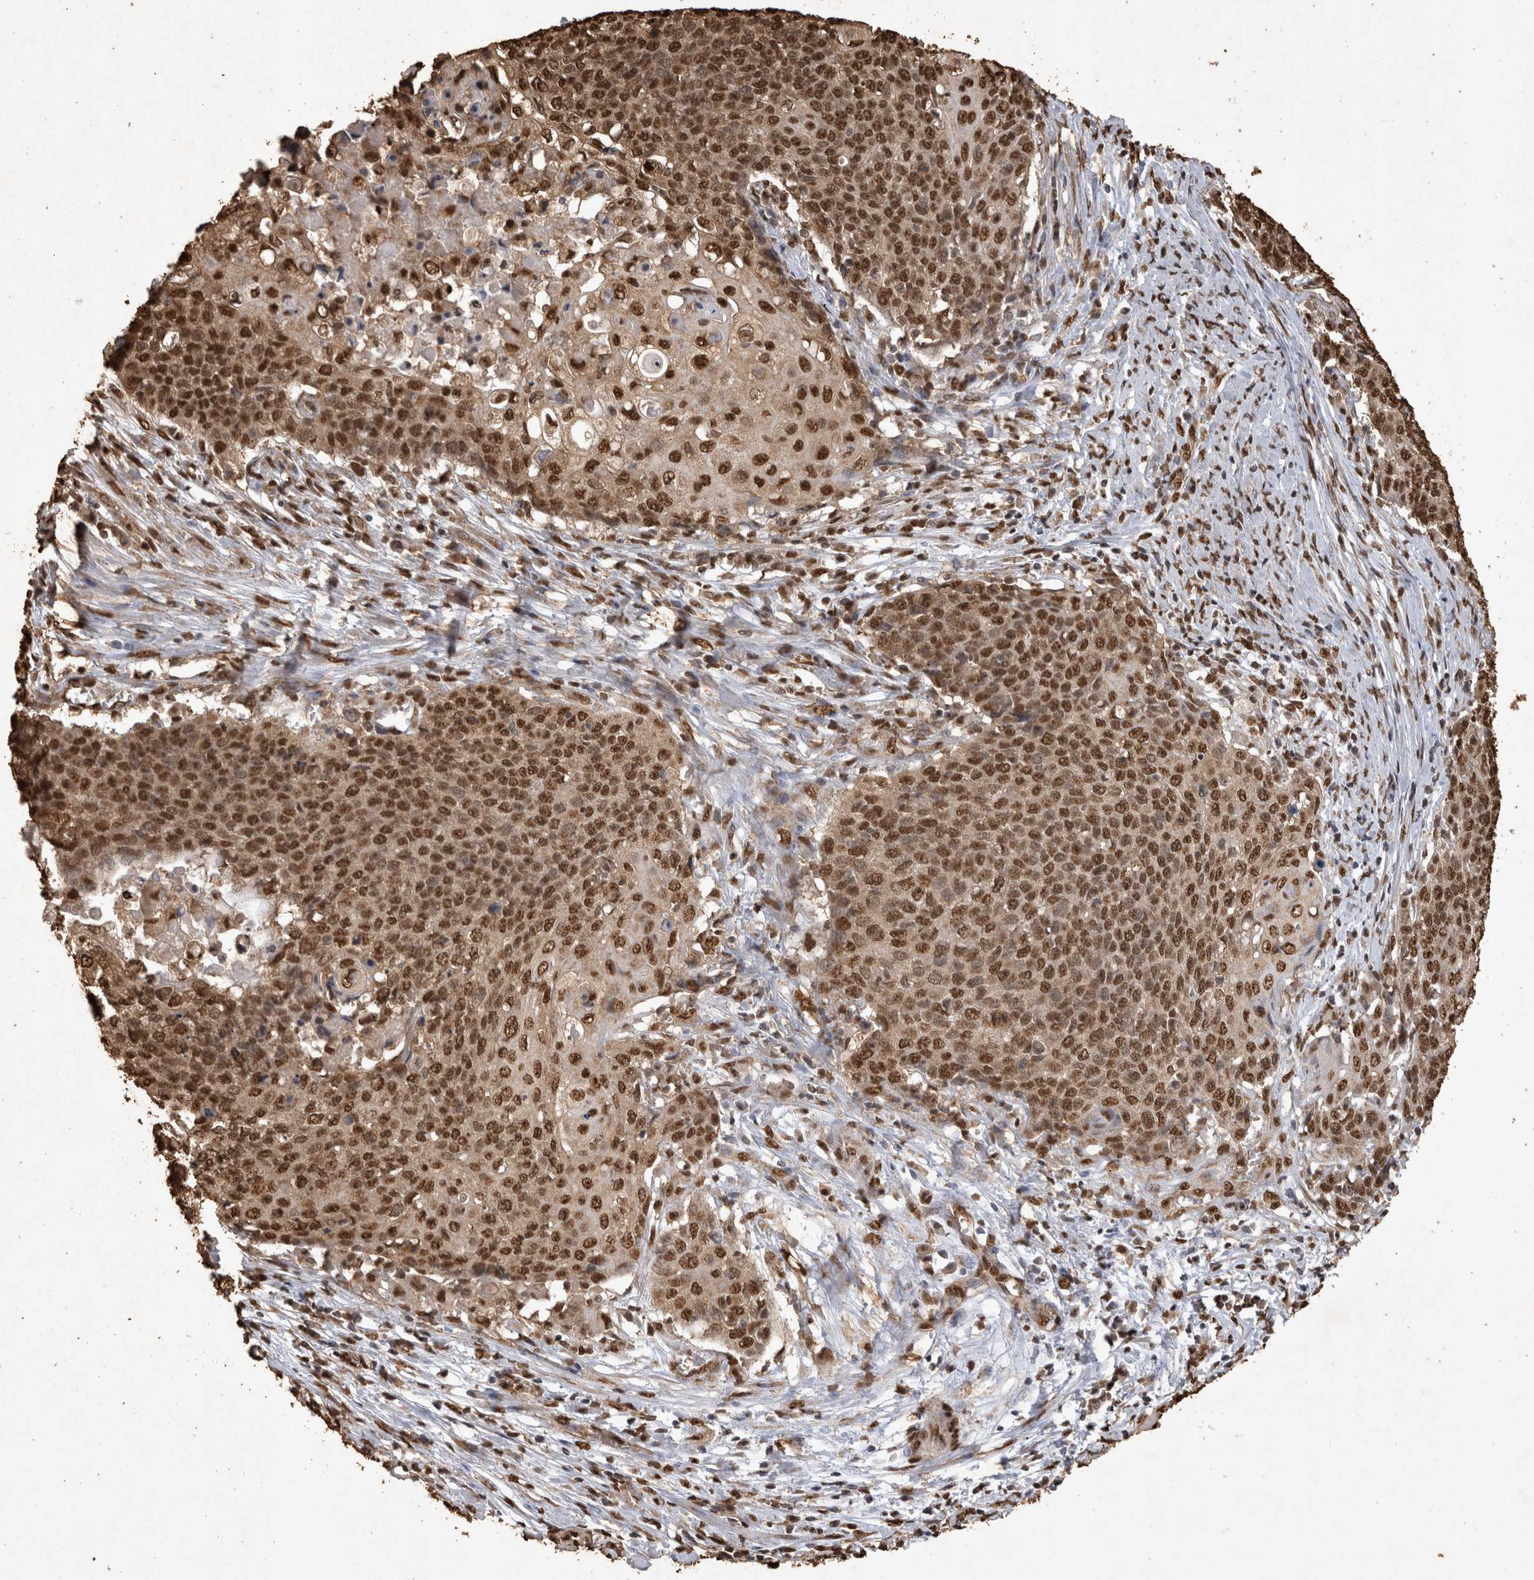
{"staining": {"intensity": "strong", "quantity": ">75%", "location": "nuclear"}, "tissue": "cervical cancer", "cell_type": "Tumor cells", "image_type": "cancer", "snomed": [{"axis": "morphology", "description": "Squamous cell carcinoma, NOS"}, {"axis": "topography", "description": "Cervix"}], "caption": "Immunohistochemical staining of squamous cell carcinoma (cervical) displays high levels of strong nuclear positivity in approximately >75% of tumor cells. (IHC, brightfield microscopy, high magnification).", "gene": "OAS2", "patient": {"sex": "female", "age": 39}}